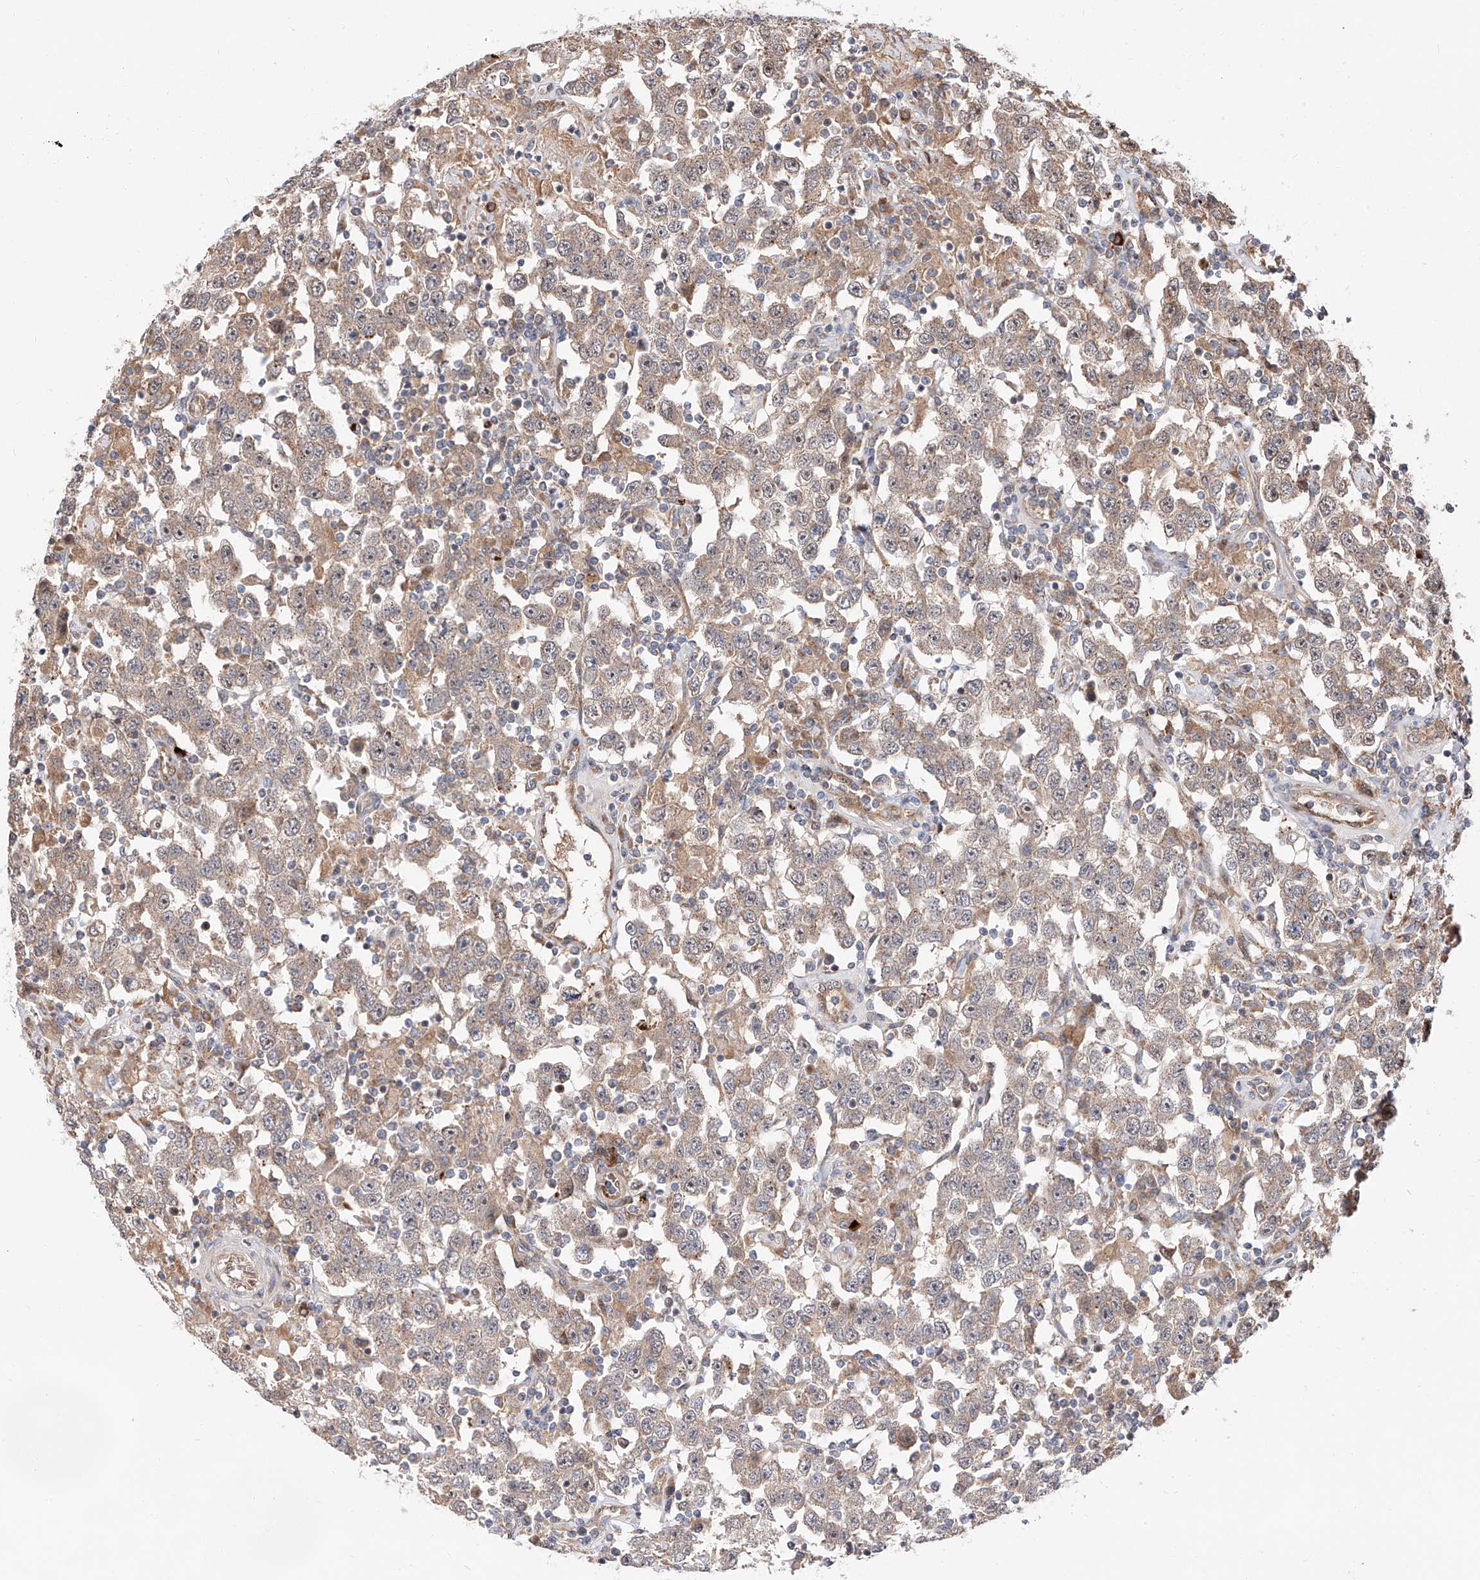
{"staining": {"intensity": "weak", "quantity": "25%-75%", "location": "cytoplasmic/membranous,nuclear"}, "tissue": "testis cancer", "cell_type": "Tumor cells", "image_type": "cancer", "snomed": [{"axis": "morphology", "description": "Seminoma, NOS"}, {"axis": "topography", "description": "Testis"}], "caption": "High-power microscopy captured an immunohistochemistry image of testis cancer, revealing weak cytoplasmic/membranous and nuclear staining in about 25%-75% of tumor cells.", "gene": "DIRAS3", "patient": {"sex": "male", "age": 41}}